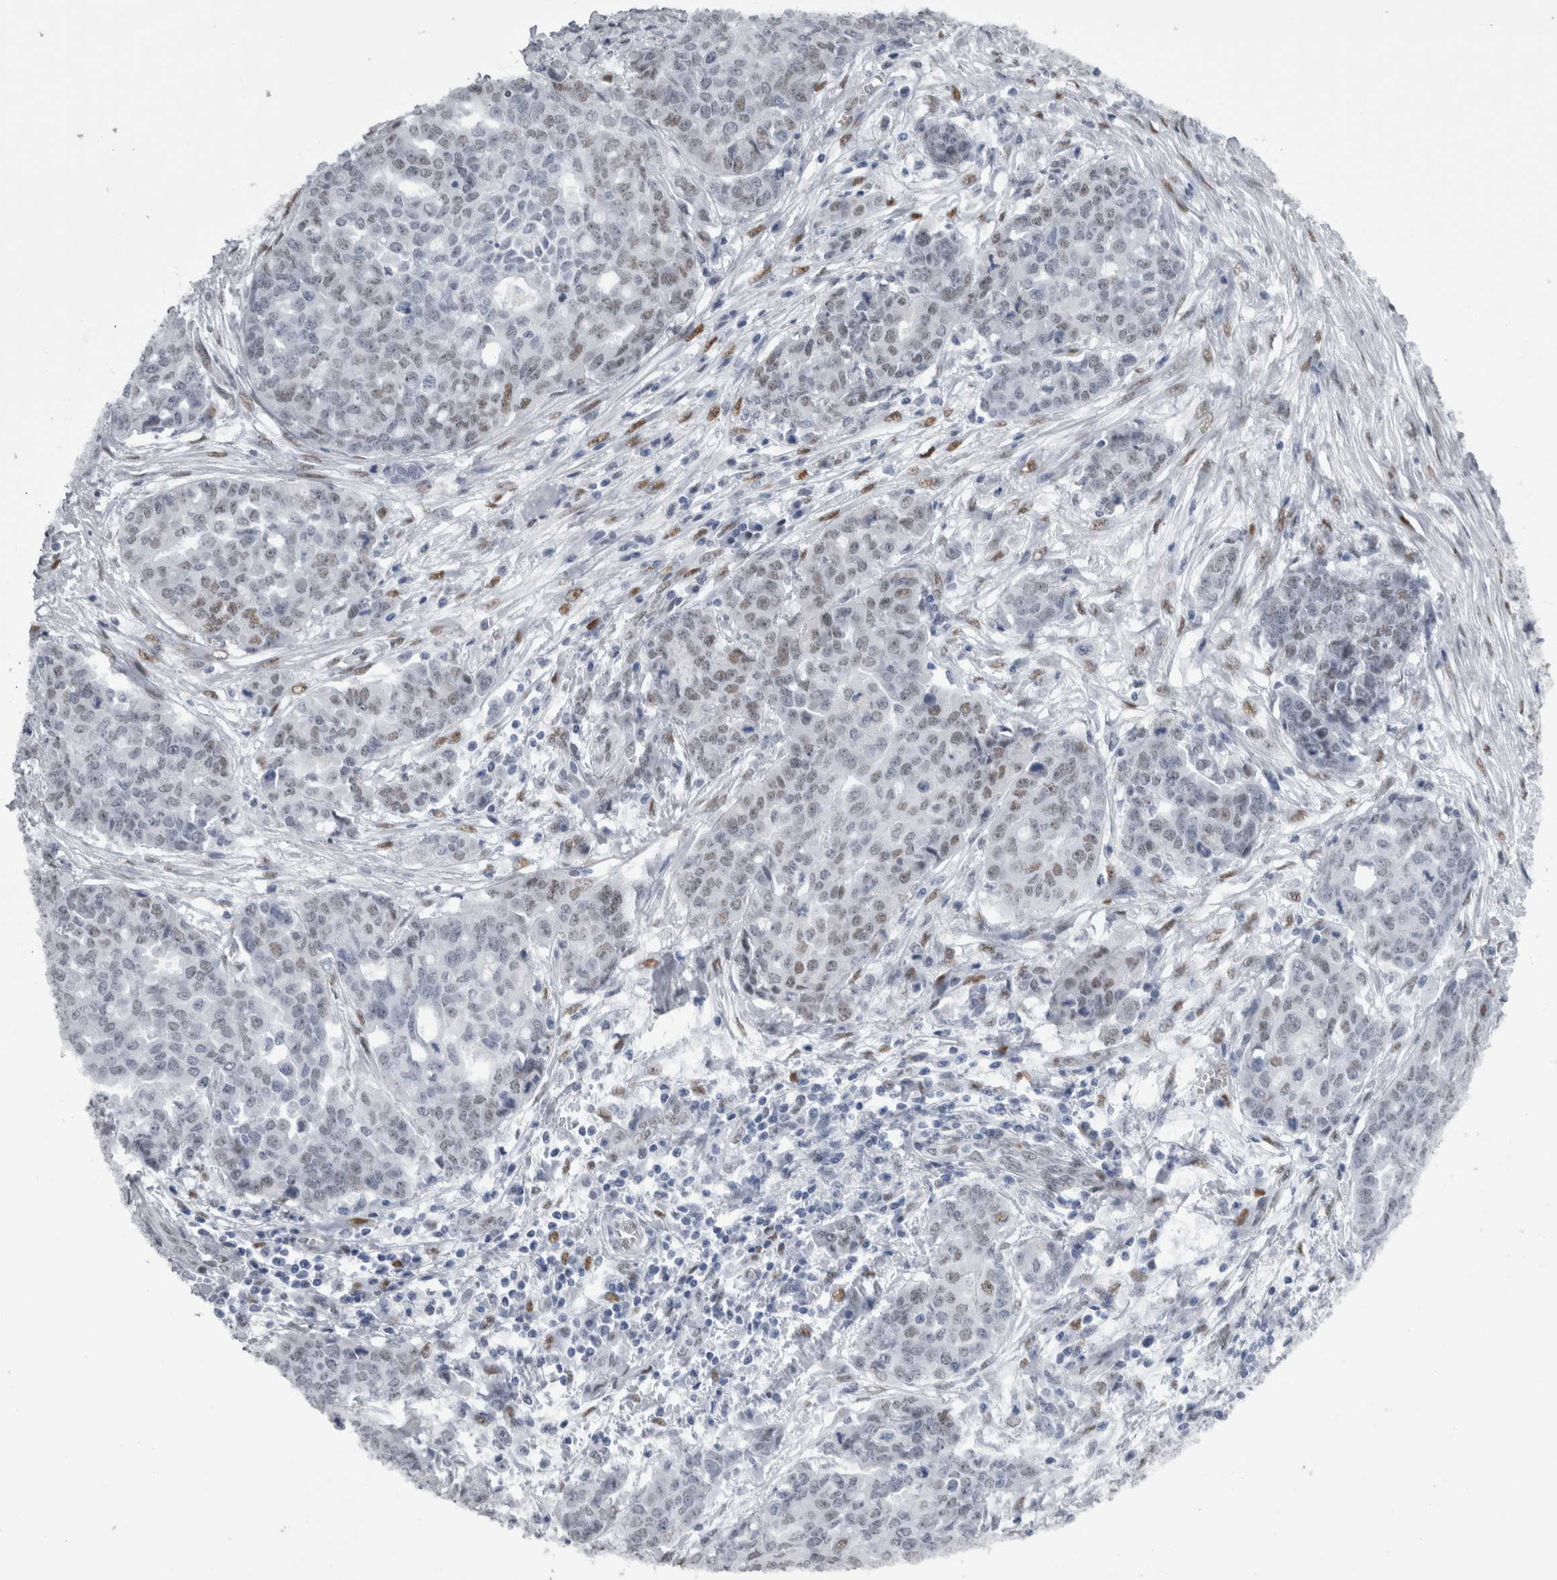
{"staining": {"intensity": "weak", "quantity": "<25%", "location": "nuclear"}, "tissue": "ovarian cancer", "cell_type": "Tumor cells", "image_type": "cancer", "snomed": [{"axis": "morphology", "description": "Cystadenocarcinoma, serous, NOS"}, {"axis": "topography", "description": "Soft tissue"}, {"axis": "topography", "description": "Ovary"}], "caption": "Micrograph shows no significant protein staining in tumor cells of serous cystadenocarcinoma (ovarian). (DAB (3,3'-diaminobenzidine) immunohistochemistry visualized using brightfield microscopy, high magnification).", "gene": "C1orf54", "patient": {"sex": "female", "age": 57}}